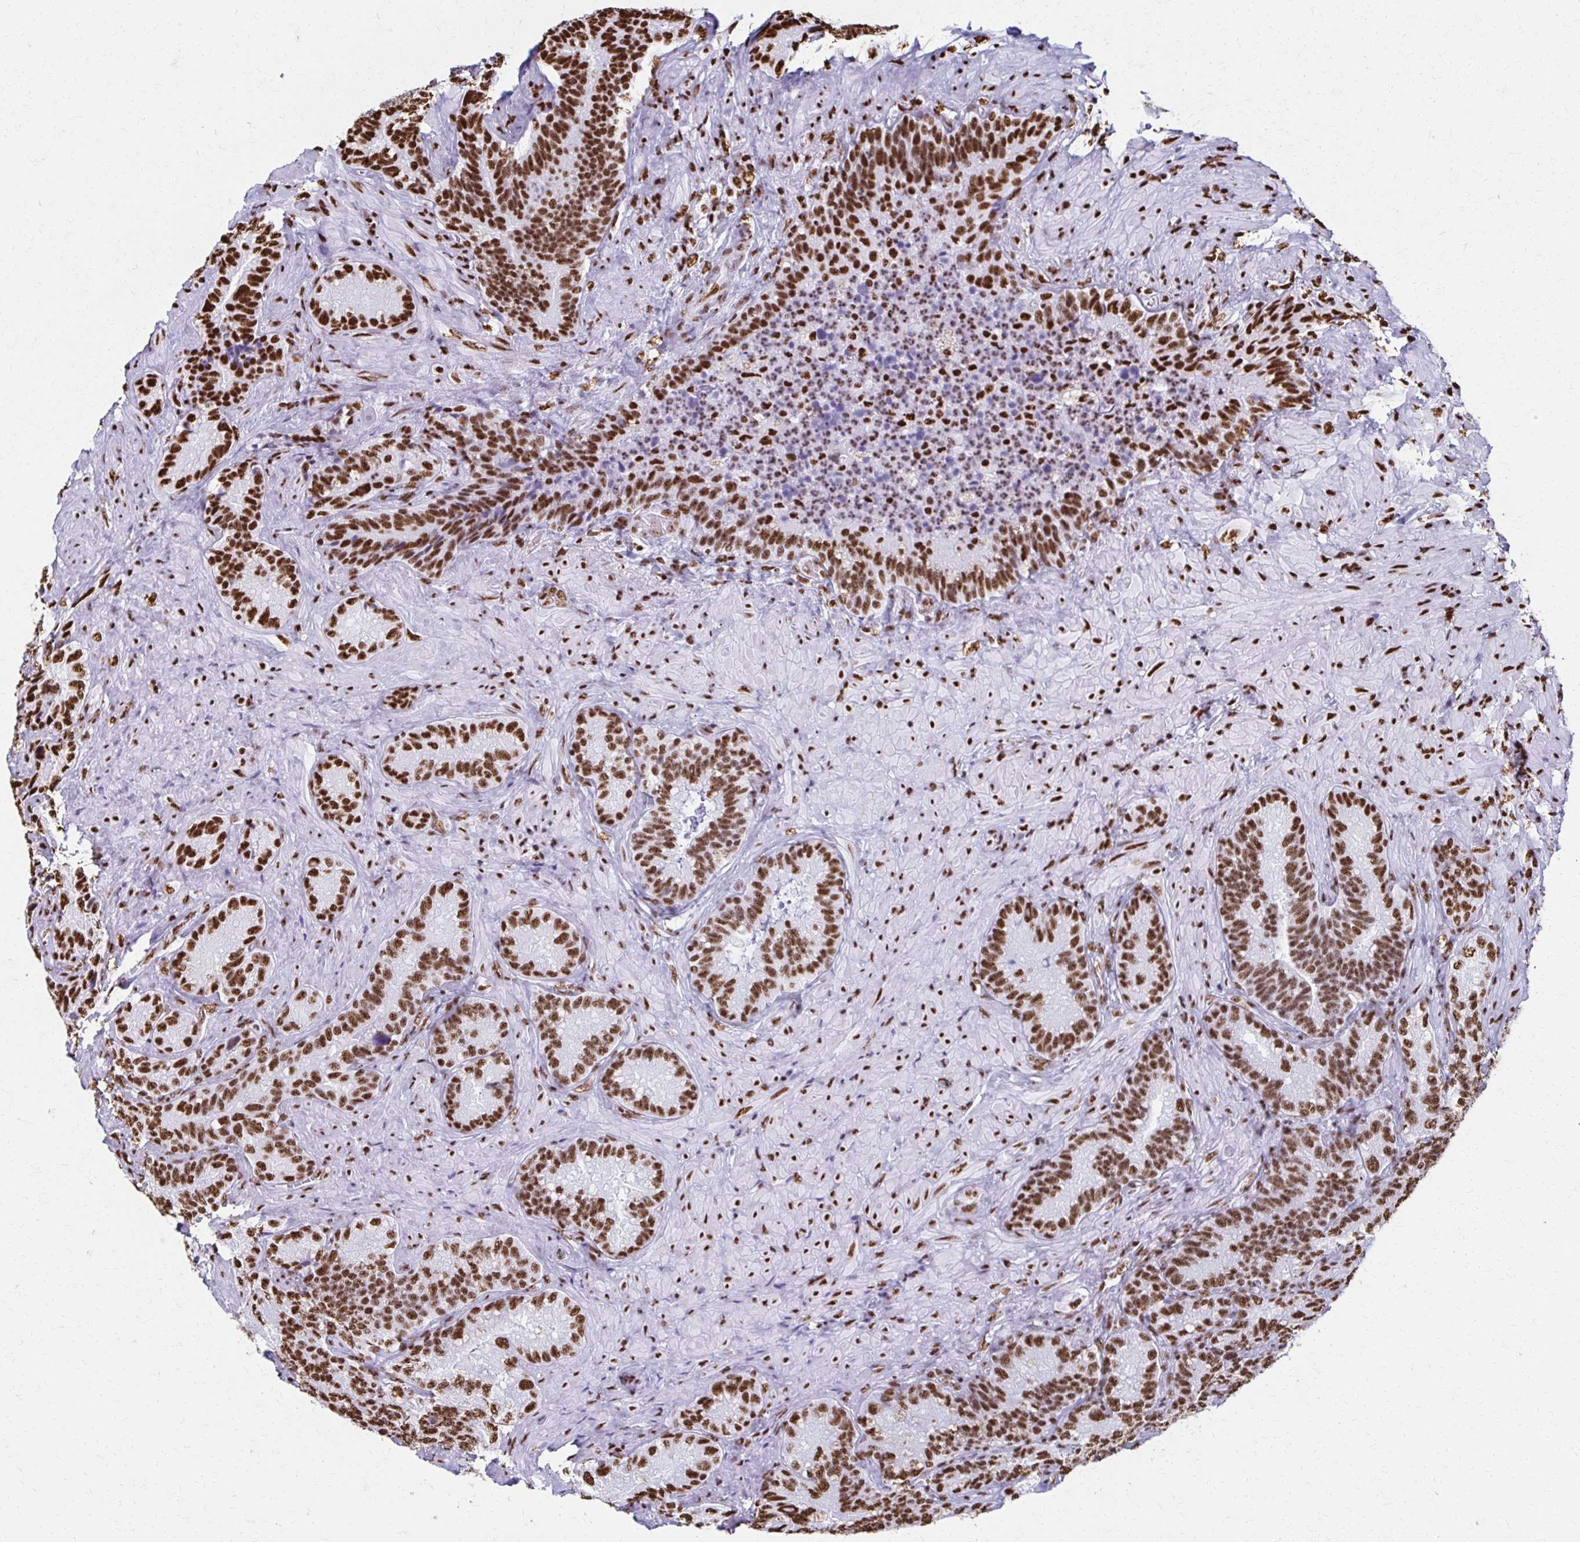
{"staining": {"intensity": "strong", "quantity": ">75%", "location": "nuclear"}, "tissue": "seminal vesicle", "cell_type": "Glandular cells", "image_type": "normal", "snomed": [{"axis": "morphology", "description": "Normal tissue, NOS"}, {"axis": "topography", "description": "Seminal veicle"}], "caption": "A brown stain labels strong nuclear staining of a protein in glandular cells of unremarkable seminal vesicle. Using DAB (3,3'-diaminobenzidine) (brown) and hematoxylin (blue) stains, captured at high magnification using brightfield microscopy.", "gene": "NONO", "patient": {"sex": "male", "age": 68}}